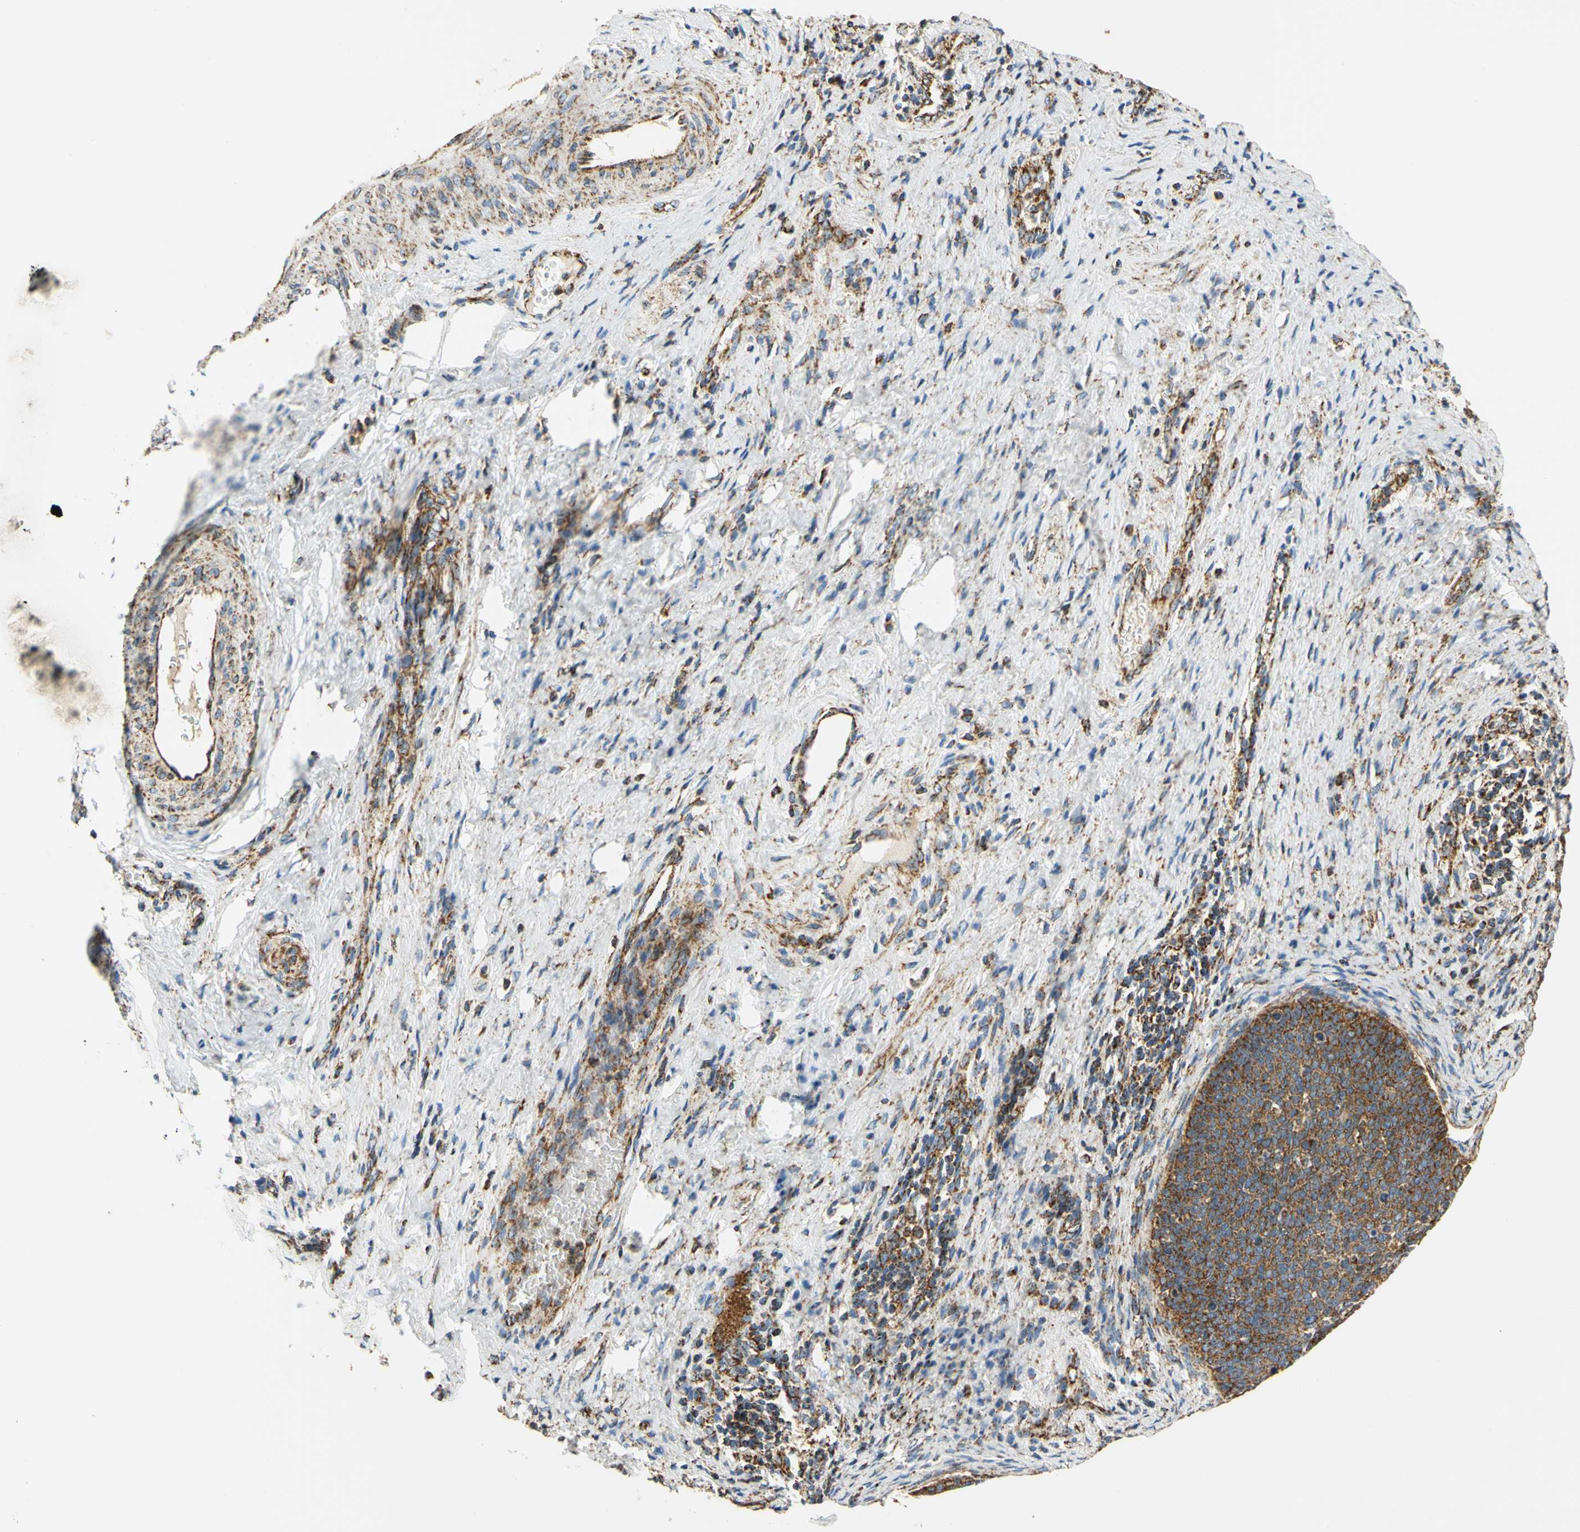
{"staining": {"intensity": "strong", "quantity": ">75%", "location": "cytoplasmic/membranous"}, "tissue": "cervical cancer", "cell_type": "Tumor cells", "image_type": "cancer", "snomed": [{"axis": "morphology", "description": "Squamous cell carcinoma, NOS"}, {"axis": "topography", "description": "Cervix"}], "caption": "The immunohistochemical stain highlights strong cytoplasmic/membranous expression in tumor cells of cervical cancer tissue.", "gene": "MAVS", "patient": {"sex": "female", "age": 33}}